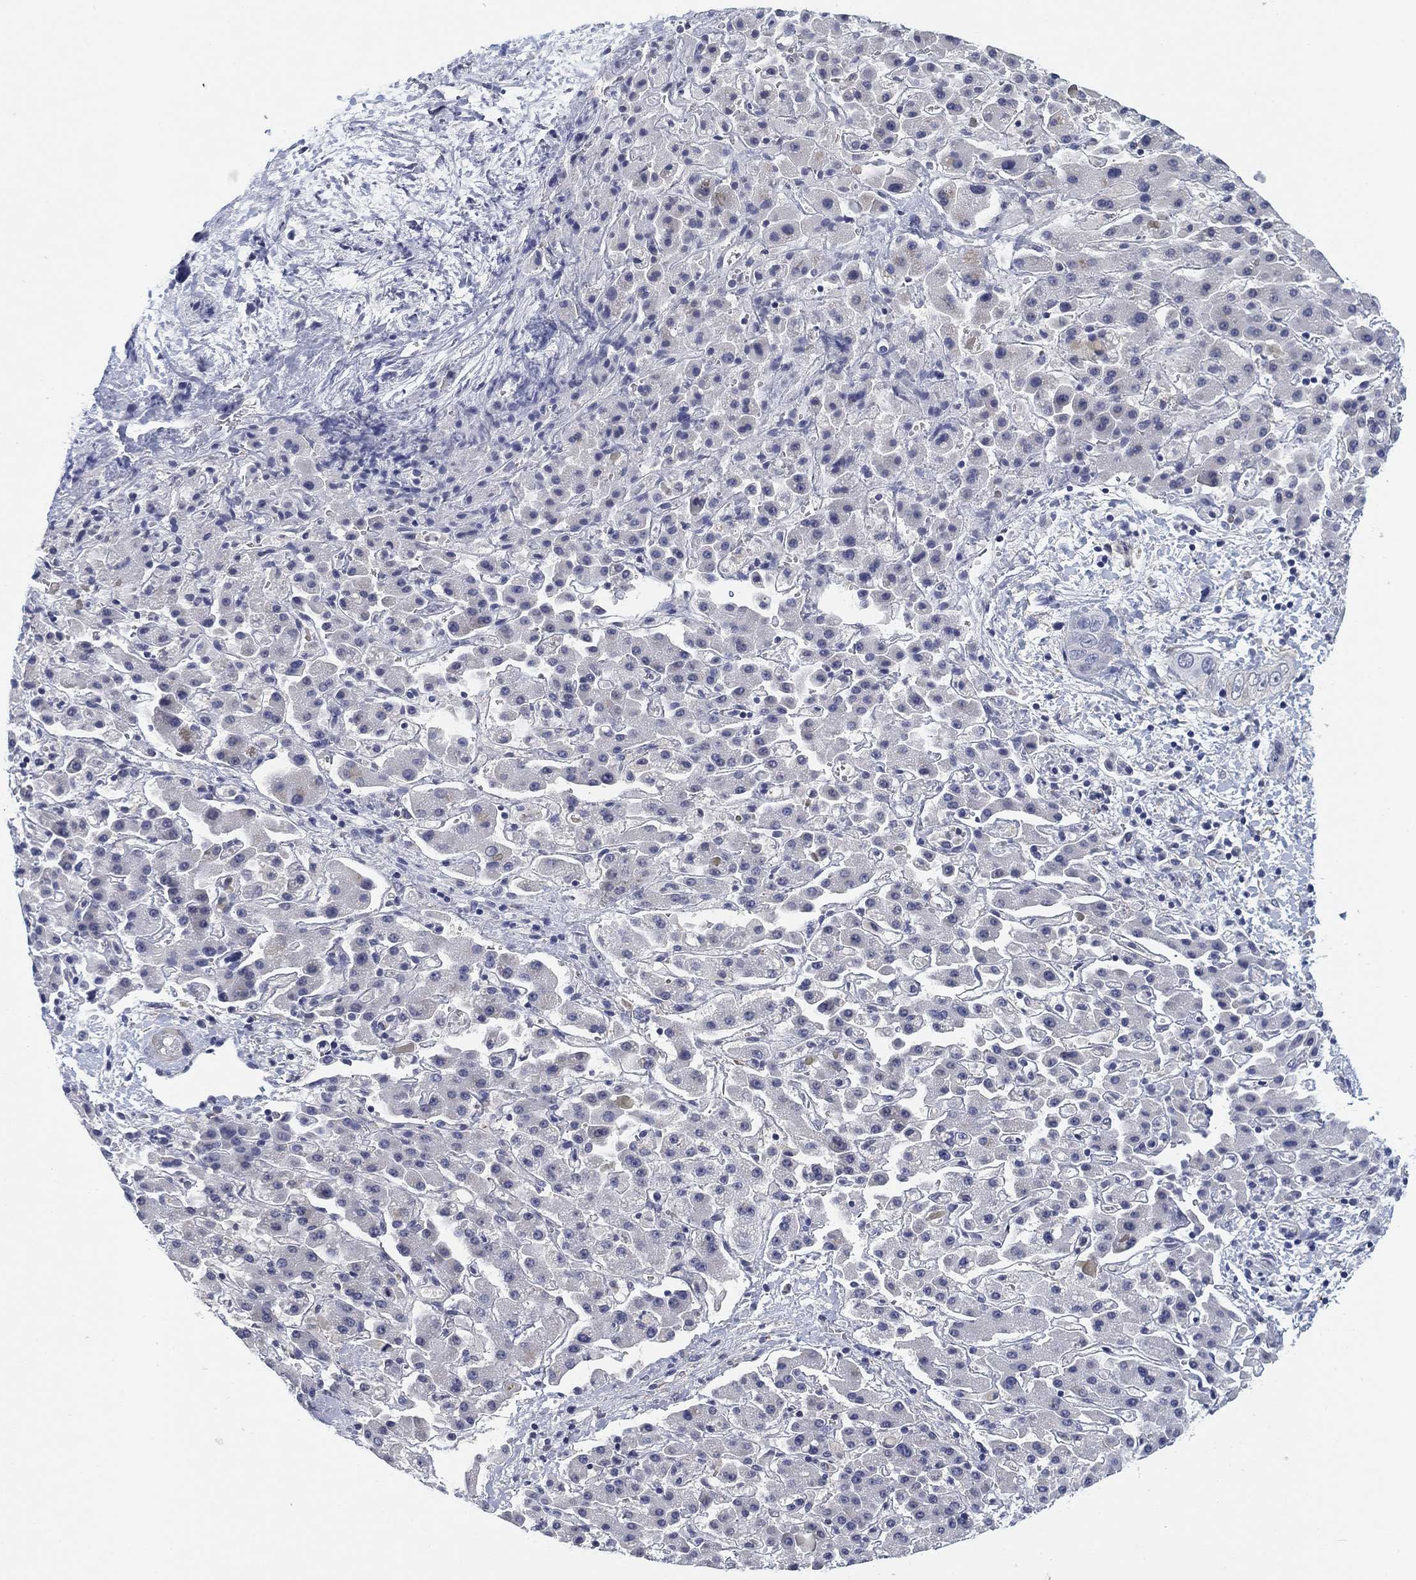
{"staining": {"intensity": "negative", "quantity": "none", "location": "none"}, "tissue": "liver cancer", "cell_type": "Tumor cells", "image_type": "cancer", "snomed": [{"axis": "morphology", "description": "Cholangiocarcinoma"}, {"axis": "topography", "description": "Liver"}], "caption": "This is a micrograph of immunohistochemistry (IHC) staining of liver cholangiocarcinoma, which shows no staining in tumor cells.", "gene": "OTUB2", "patient": {"sex": "female", "age": 52}}